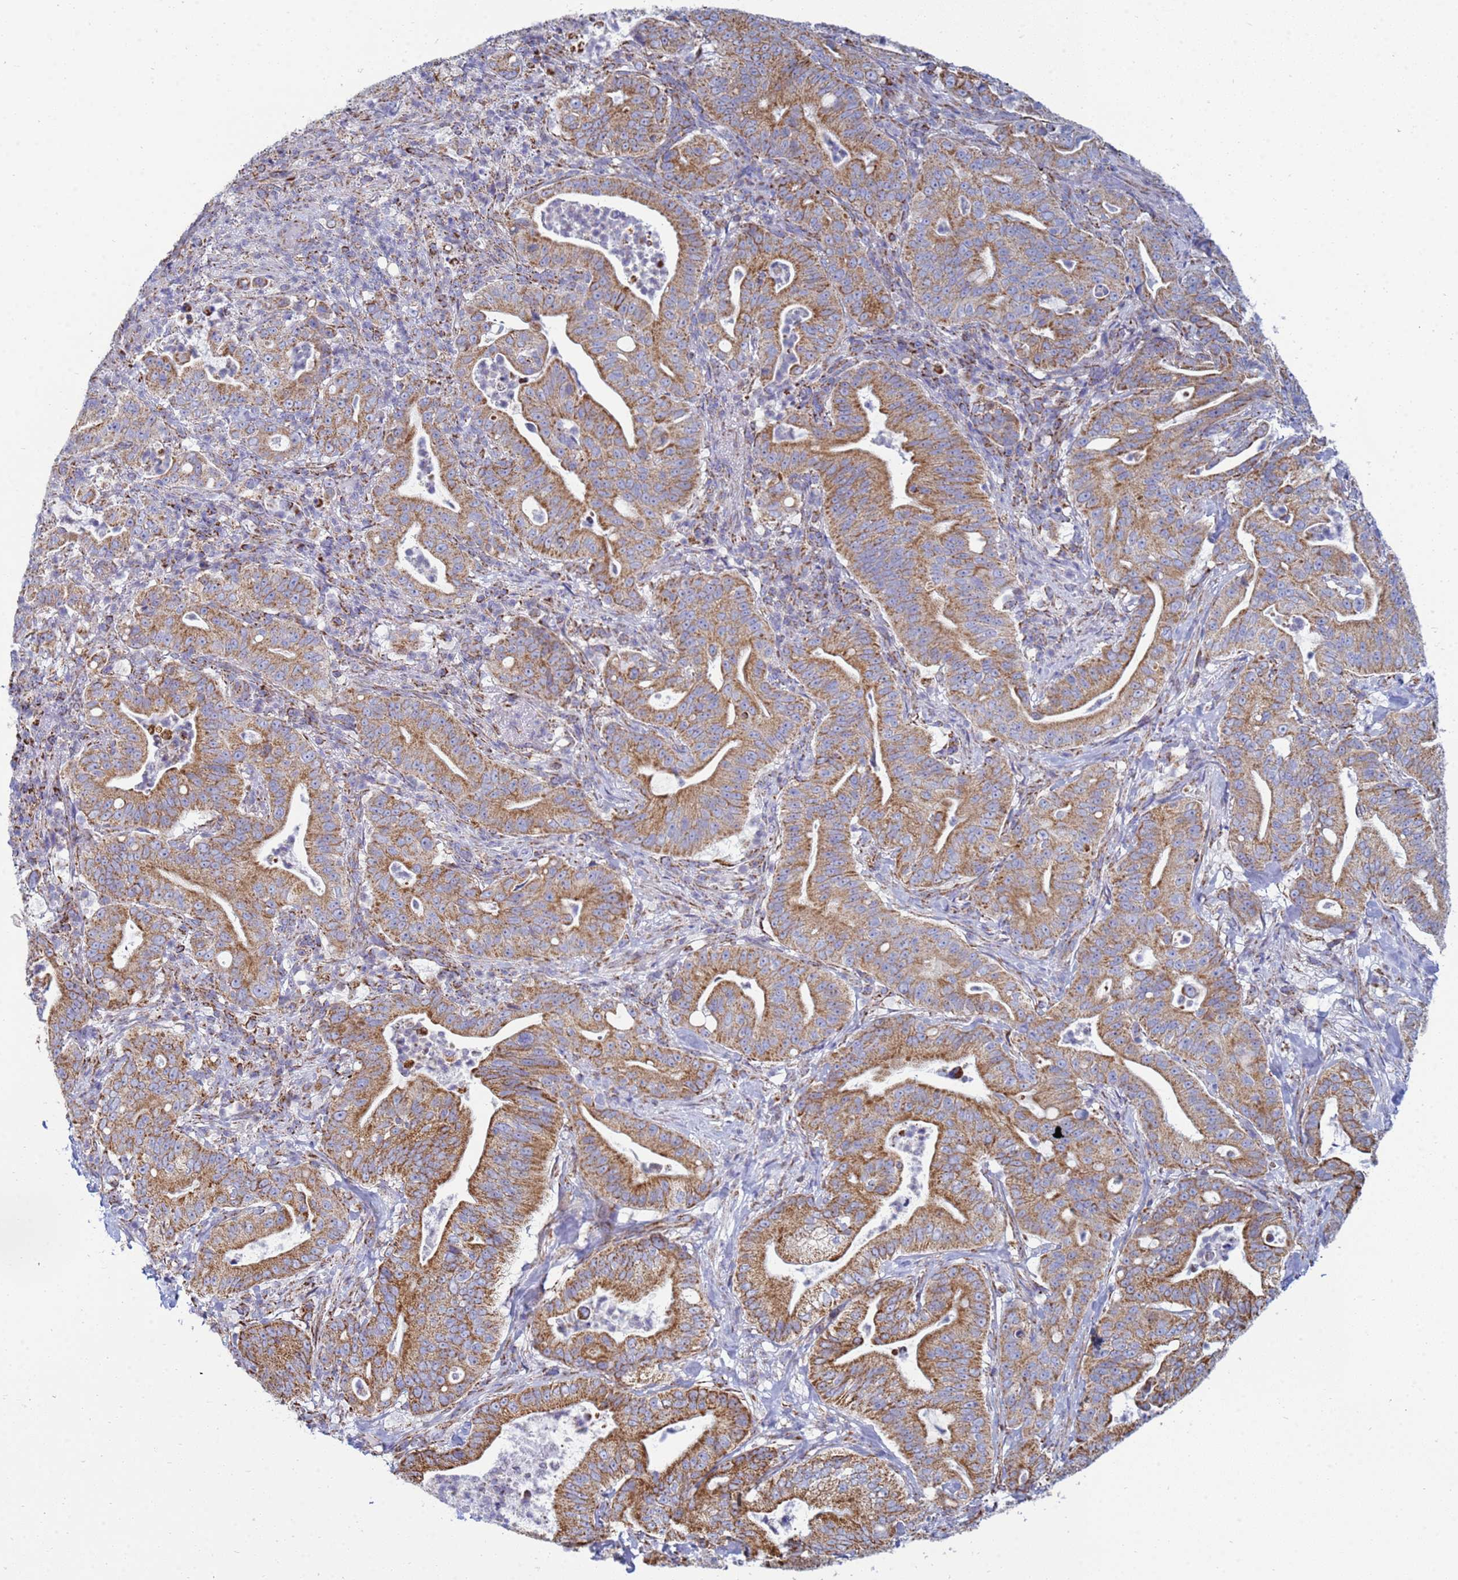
{"staining": {"intensity": "moderate", "quantity": ">75%", "location": "cytoplasmic/membranous"}, "tissue": "pancreatic cancer", "cell_type": "Tumor cells", "image_type": "cancer", "snomed": [{"axis": "morphology", "description": "Adenocarcinoma, NOS"}, {"axis": "topography", "description": "Pancreas"}], "caption": "Immunohistochemical staining of human pancreatic cancer (adenocarcinoma) shows moderate cytoplasmic/membranous protein staining in approximately >75% of tumor cells. (Brightfield microscopy of DAB IHC at high magnification).", "gene": "COQ4", "patient": {"sex": "male", "age": 71}}